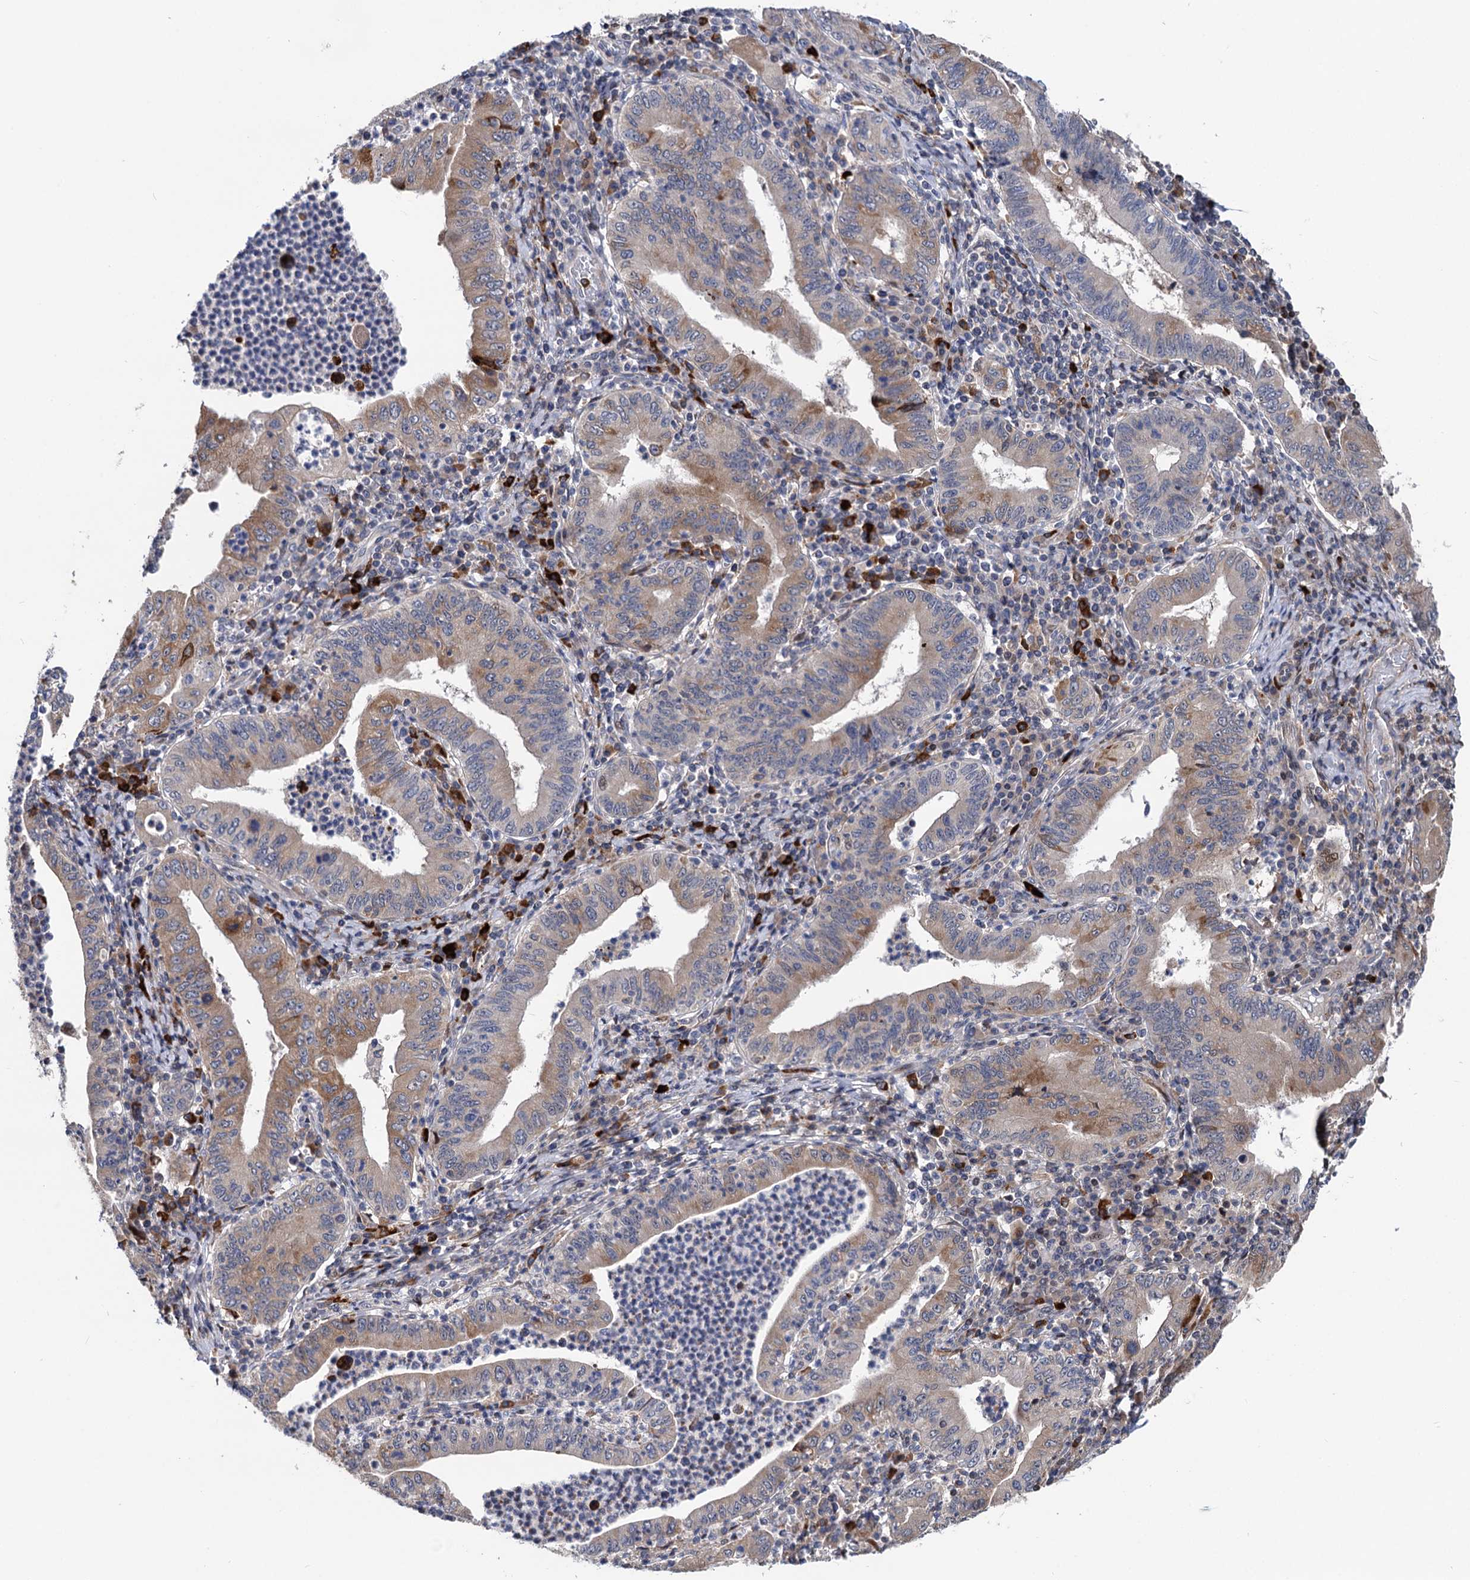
{"staining": {"intensity": "moderate", "quantity": "25%-75%", "location": "cytoplasmic/membranous"}, "tissue": "stomach cancer", "cell_type": "Tumor cells", "image_type": "cancer", "snomed": [{"axis": "morphology", "description": "Normal tissue, NOS"}, {"axis": "morphology", "description": "Adenocarcinoma, NOS"}, {"axis": "topography", "description": "Esophagus"}, {"axis": "topography", "description": "Stomach, upper"}, {"axis": "topography", "description": "Peripheral nerve tissue"}], "caption": "Protein staining of stomach cancer (adenocarcinoma) tissue shows moderate cytoplasmic/membranous expression in about 25%-75% of tumor cells. (Stains: DAB in brown, nuclei in blue, Microscopy: brightfield microscopy at high magnification).", "gene": "UBR1", "patient": {"sex": "male", "age": 62}}